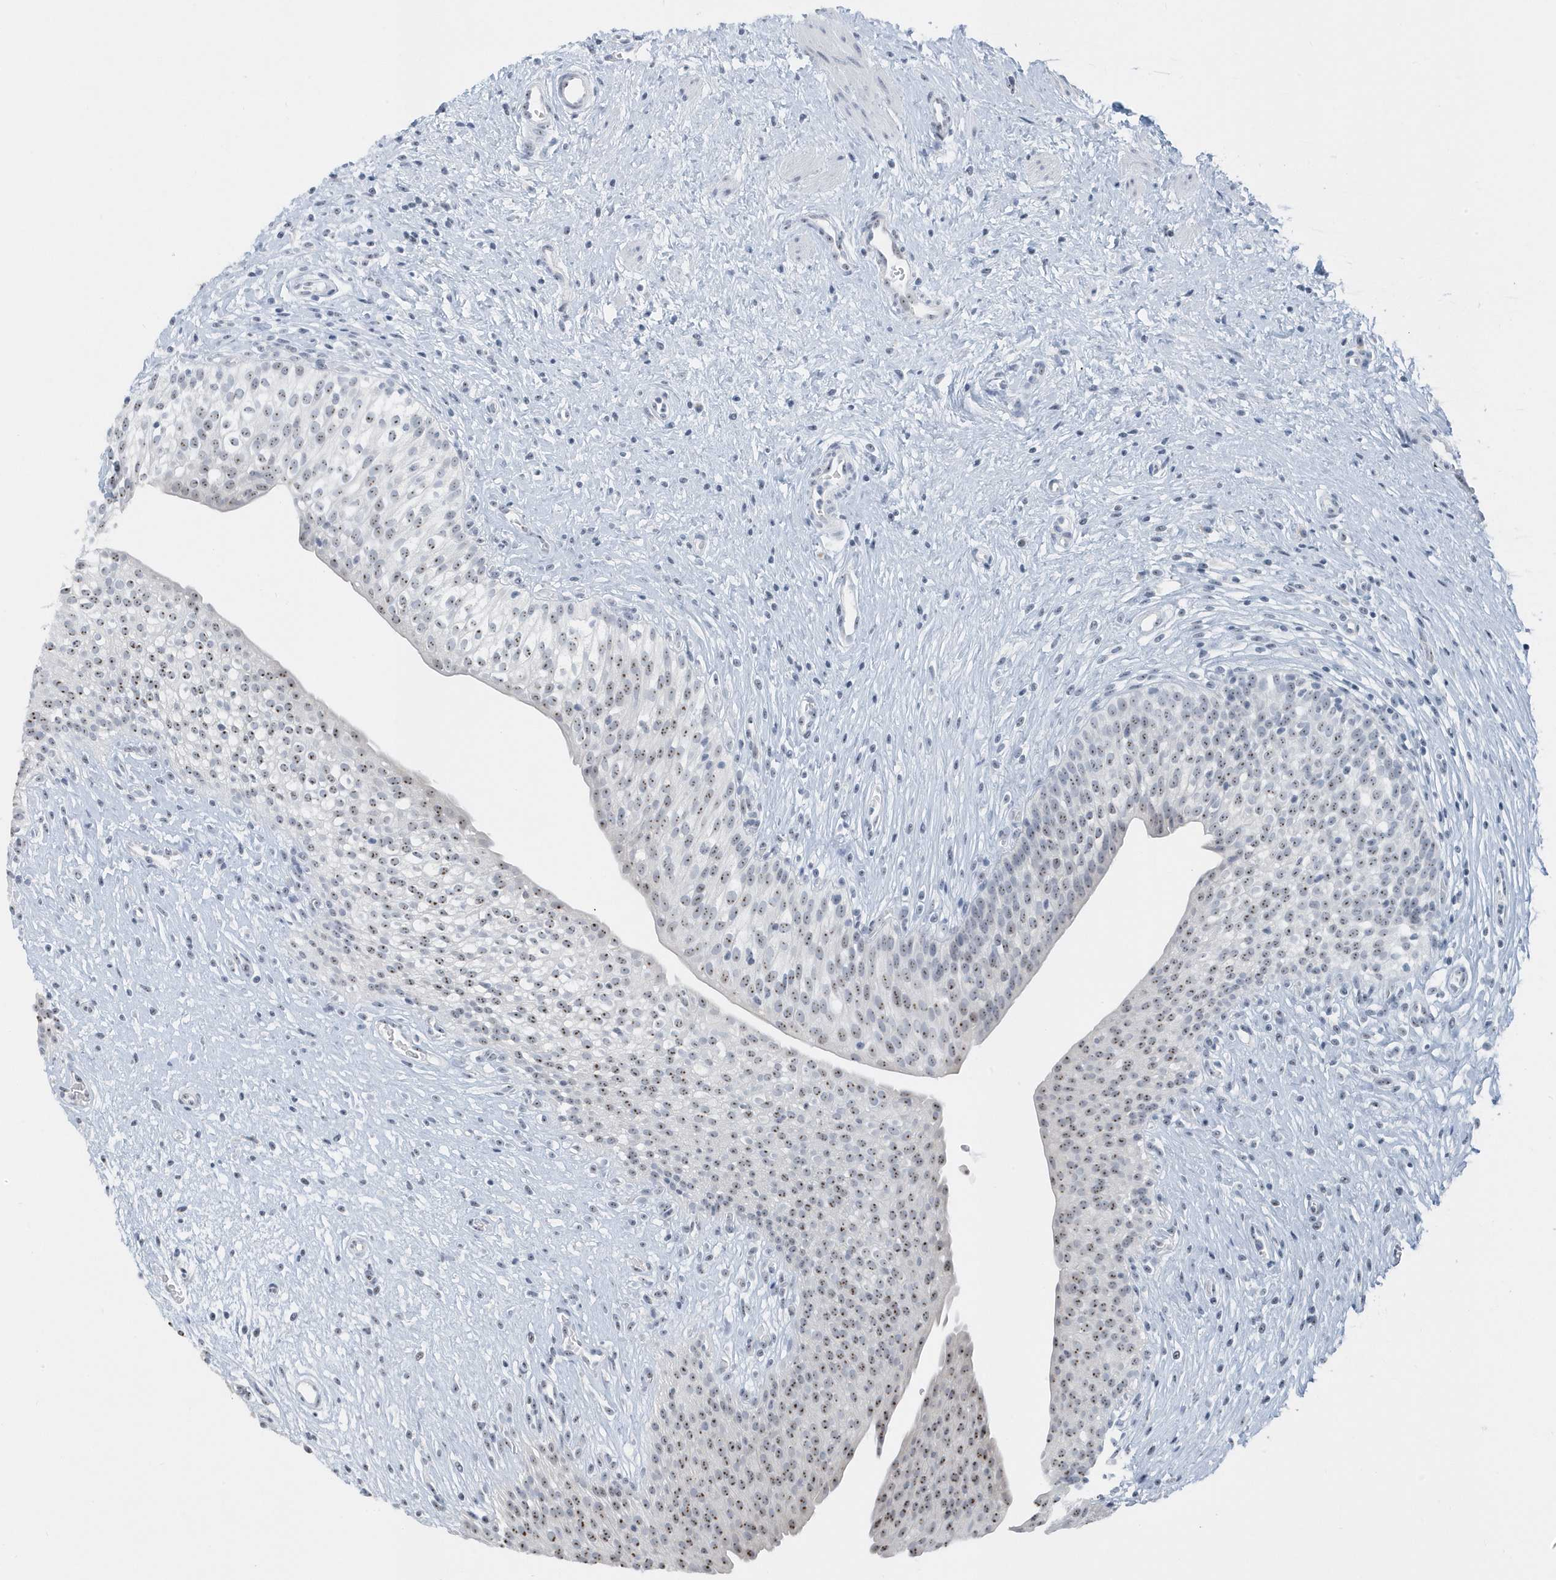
{"staining": {"intensity": "moderate", "quantity": ">75%", "location": "nuclear"}, "tissue": "urinary bladder", "cell_type": "Urothelial cells", "image_type": "normal", "snomed": [{"axis": "morphology", "description": "Normal tissue, NOS"}, {"axis": "topography", "description": "Urinary bladder"}], "caption": "Immunohistochemistry (IHC) histopathology image of normal urinary bladder stained for a protein (brown), which reveals medium levels of moderate nuclear expression in about >75% of urothelial cells.", "gene": "RPF2", "patient": {"sex": "male", "age": 1}}